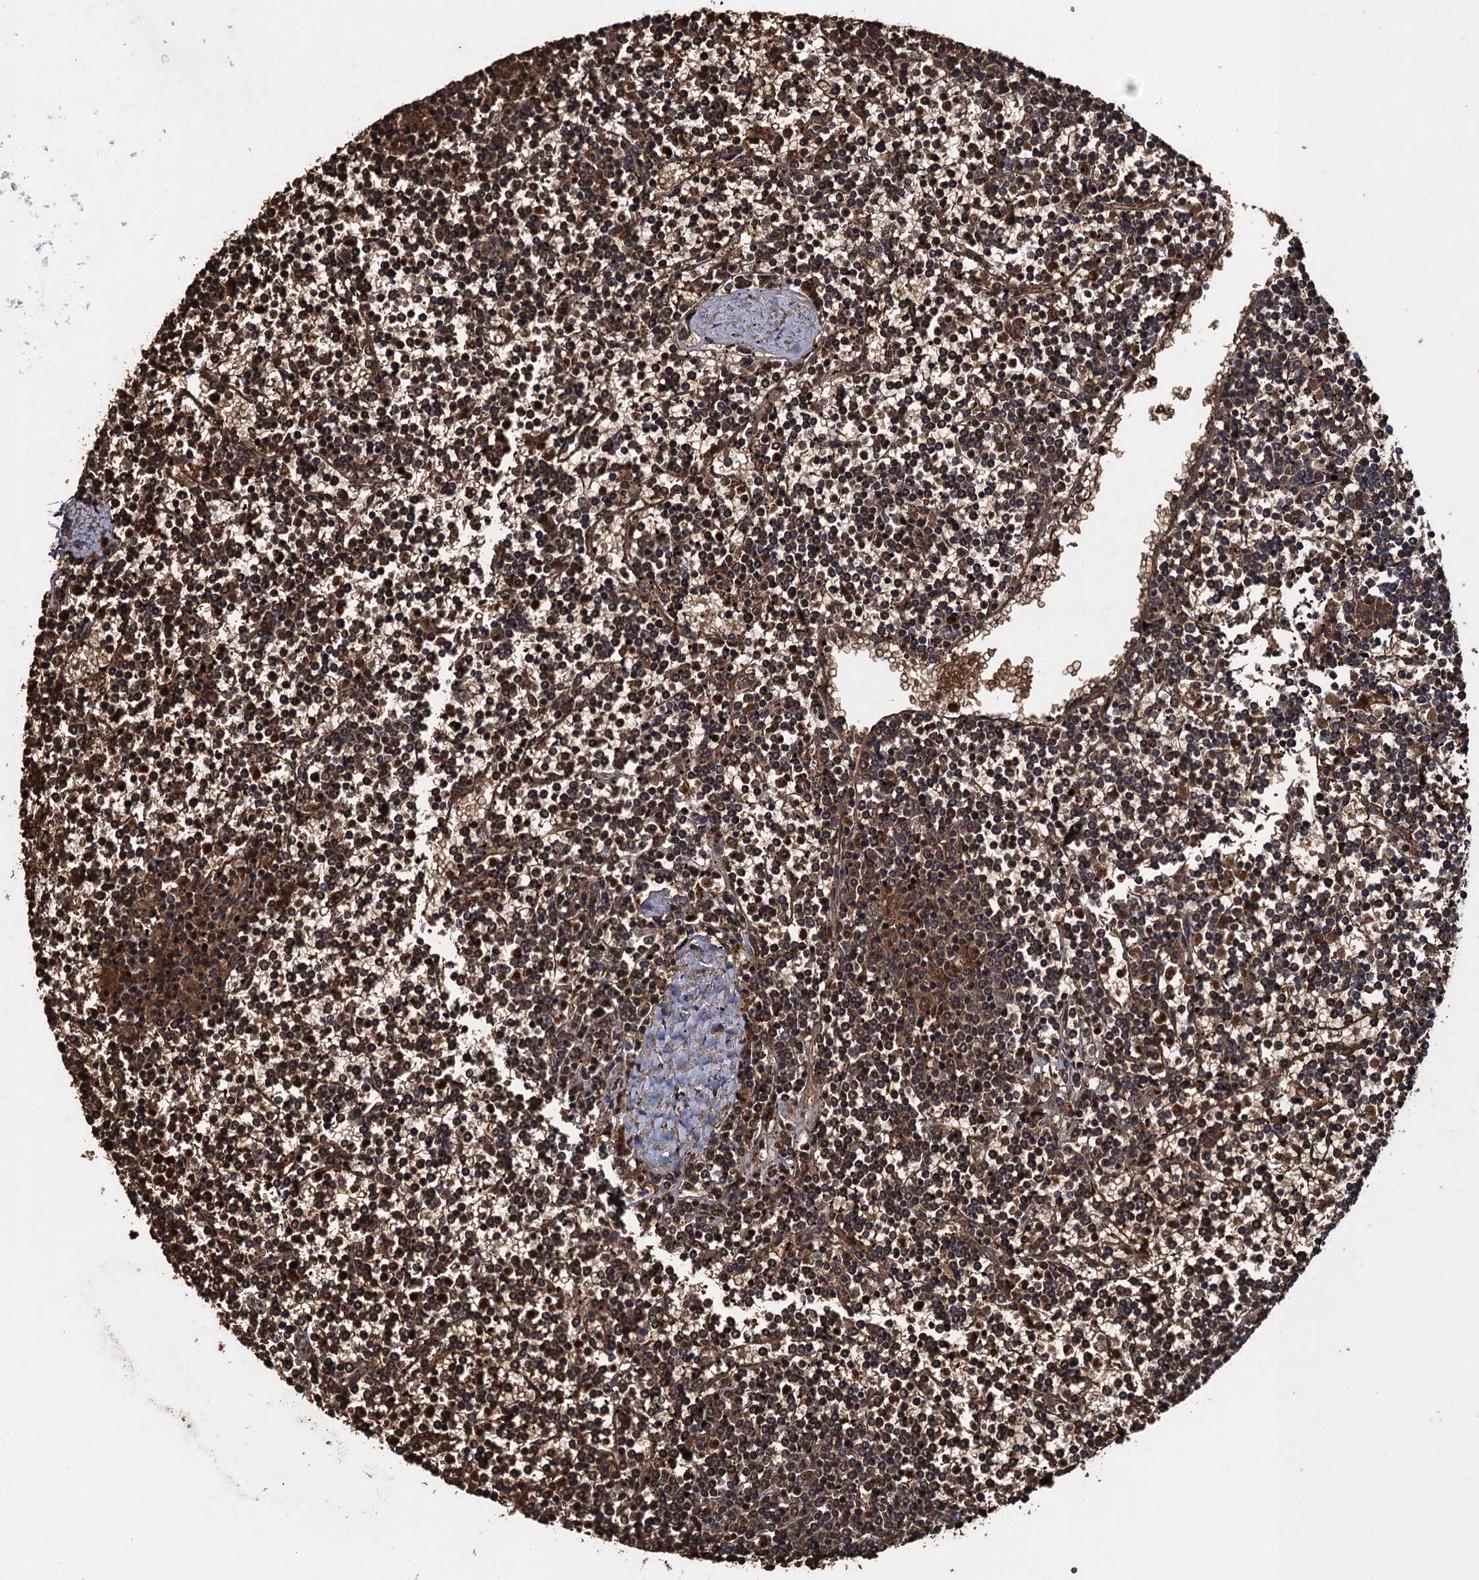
{"staining": {"intensity": "moderate", "quantity": "25%-75%", "location": "cytoplasmic/membranous"}, "tissue": "lymphoma", "cell_type": "Tumor cells", "image_type": "cancer", "snomed": [{"axis": "morphology", "description": "Malignant lymphoma, non-Hodgkin's type, Low grade"}, {"axis": "topography", "description": "Spleen"}], "caption": "There is medium levels of moderate cytoplasmic/membranous positivity in tumor cells of lymphoma, as demonstrated by immunohistochemical staining (brown color).", "gene": "TXNDC11", "patient": {"sex": "female", "age": 19}}